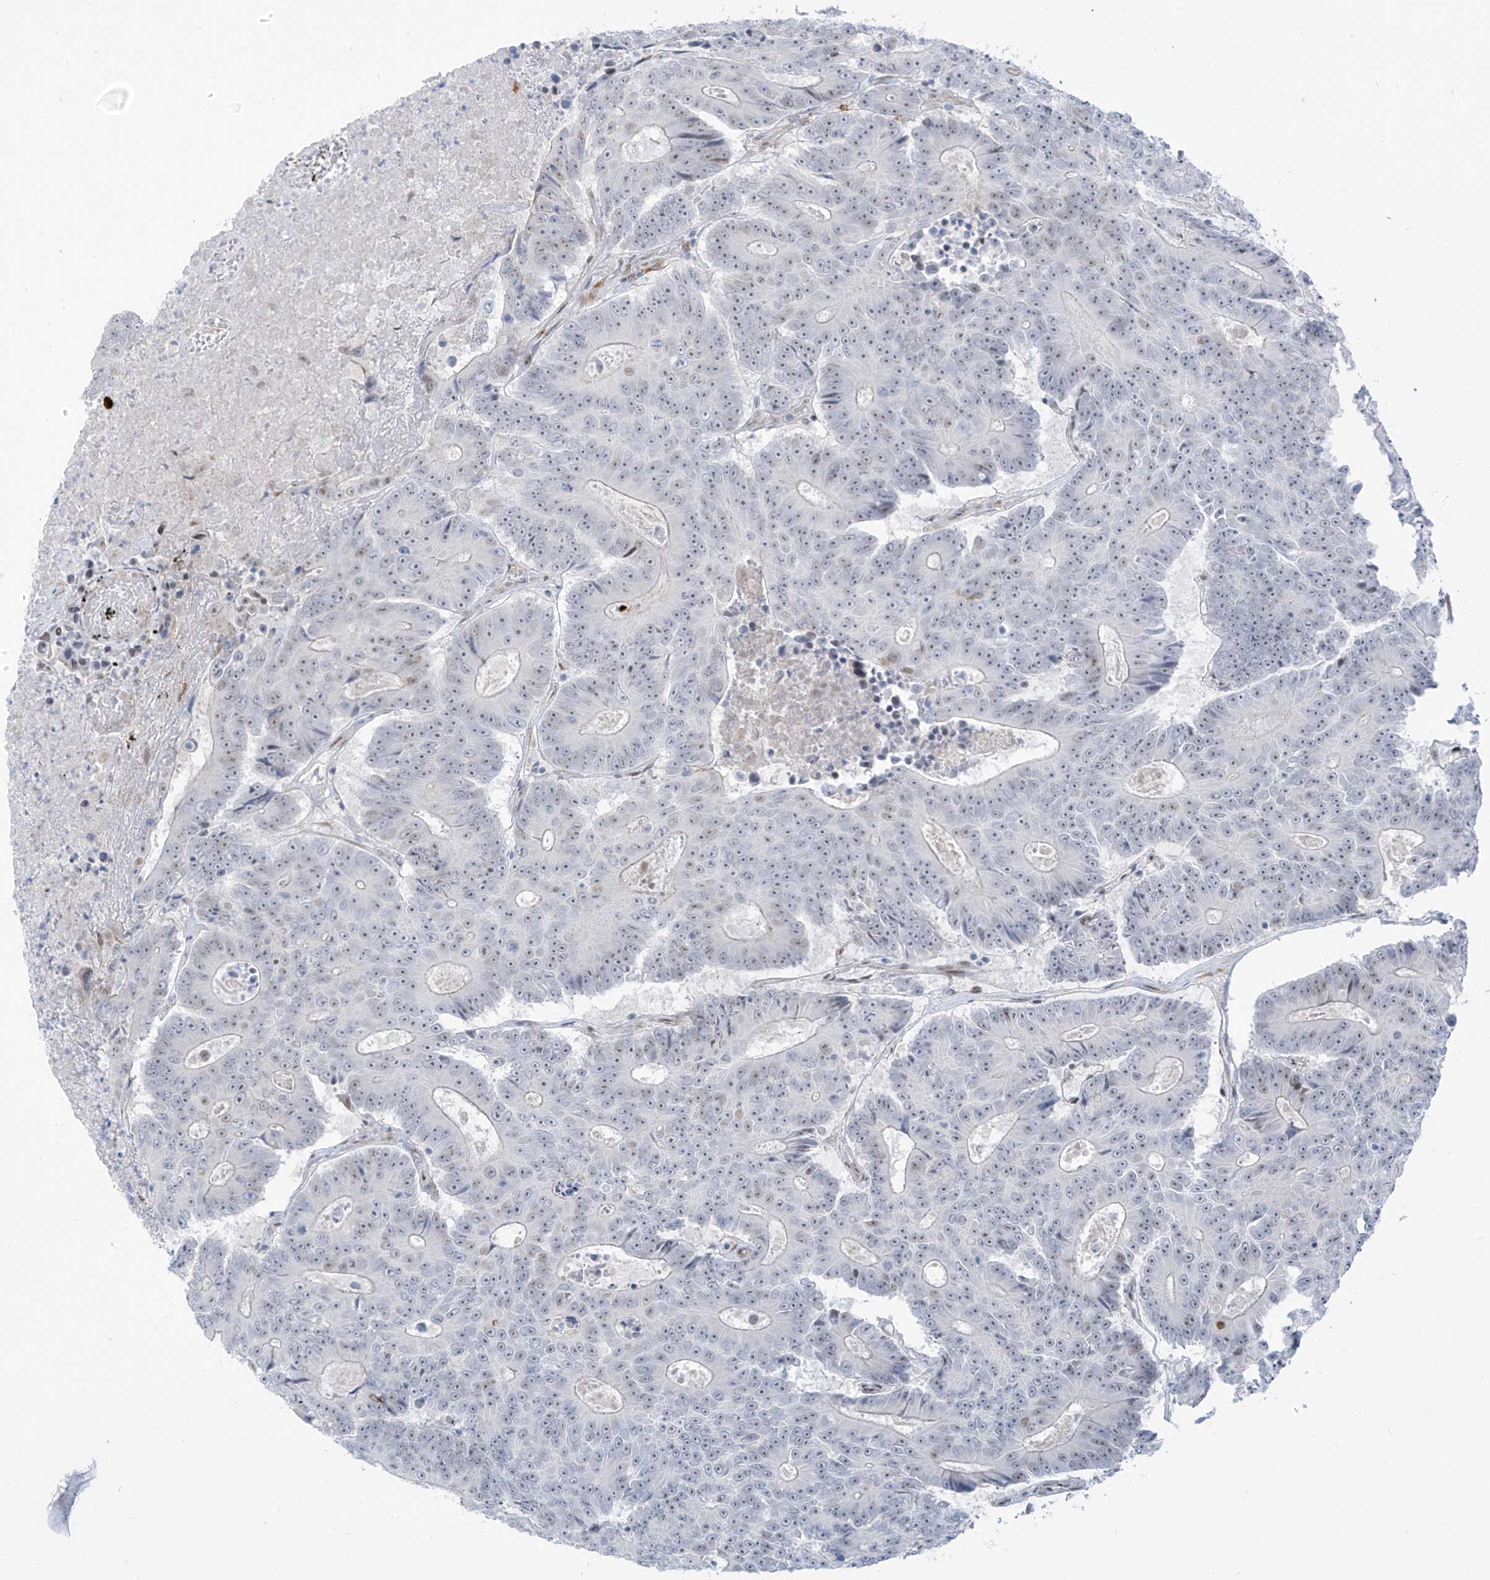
{"staining": {"intensity": "negative", "quantity": "none", "location": "none"}, "tissue": "colorectal cancer", "cell_type": "Tumor cells", "image_type": "cancer", "snomed": [{"axis": "morphology", "description": "Adenocarcinoma, NOS"}, {"axis": "topography", "description": "Colon"}], "caption": "A photomicrograph of human colorectal cancer (adenocarcinoma) is negative for staining in tumor cells. (DAB immunohistochemistry visualized using brightfield microscopy, high magnification).", "gene": "LIN9", "patient": {"sex": "male", "age": 83}}